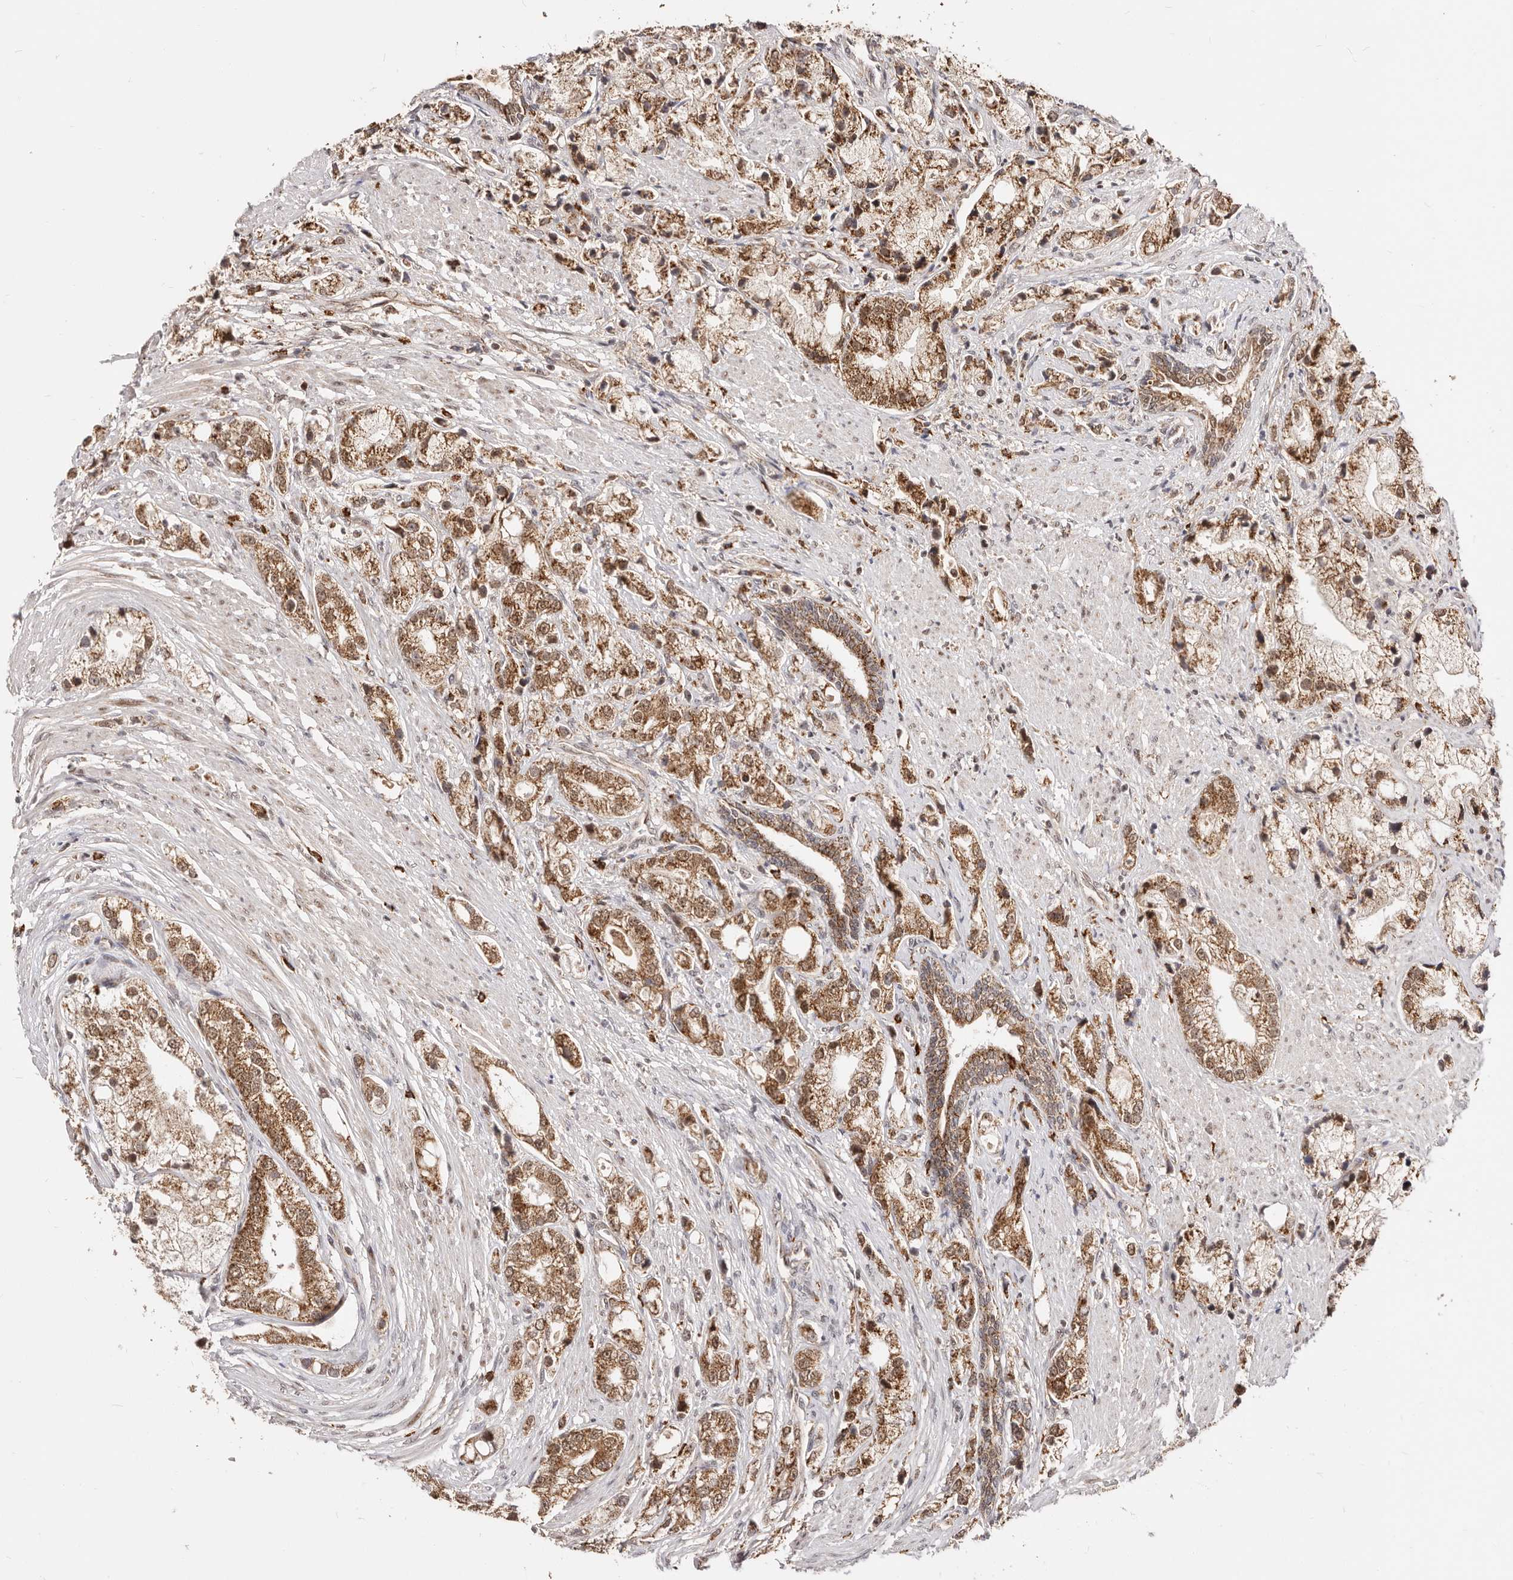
{"staining": {"intensity": "moderate", "quantity": ">75%", "location": "cytoplasmic/membranous"}, "tissue": "prostate cancer", "cell_type": "Tumor cells", "image_type": "cancer", "snomed": [{"axis": "morphology", "description": "Adenocarcinoma, High grade"}, {"axis": "topography", "description": "Prostate"}], "caption": "This is a photomicrograph of immunohistochemistry (IHC) staining of prostate high-grade adenocarcinoma, which shows moderate staining in the cytoplasmic/membranous of tumor cells.", "gene": "SEC14L1", "patient": {"sex": "male", "age": 50}}